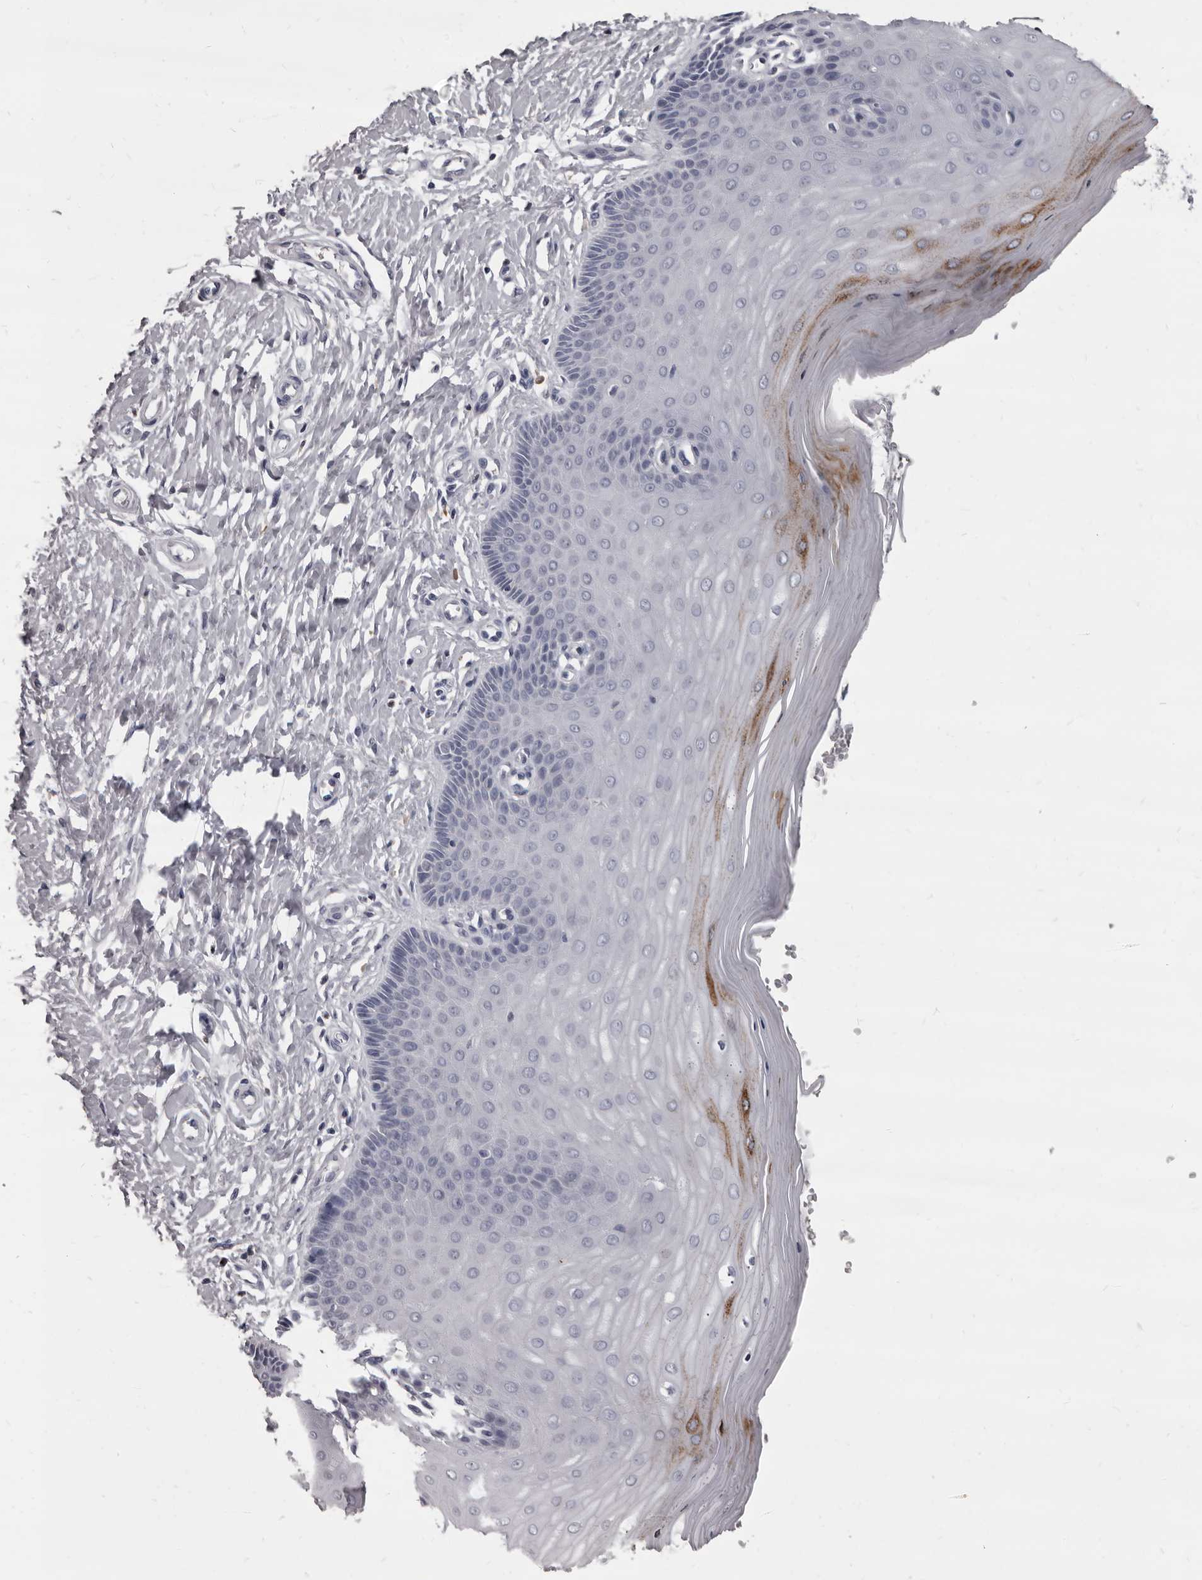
{"staining": {"intensity": "negative", "quantity": "none", "location": "none"}, "tissue": "cervix", "cell_type": "Glandular cells", "image_type": "normal", "snomed": [{"axis": "morphology", "description": "Normal tissue, NOS"}, {"axis": "topography", "description": "Cervix"}], "caption": "The photomicrograph demonstrates no staining of glandular cells in normal cervix.", "gene": "GZMH", "patient": {"sex": "female", "age": 55}}